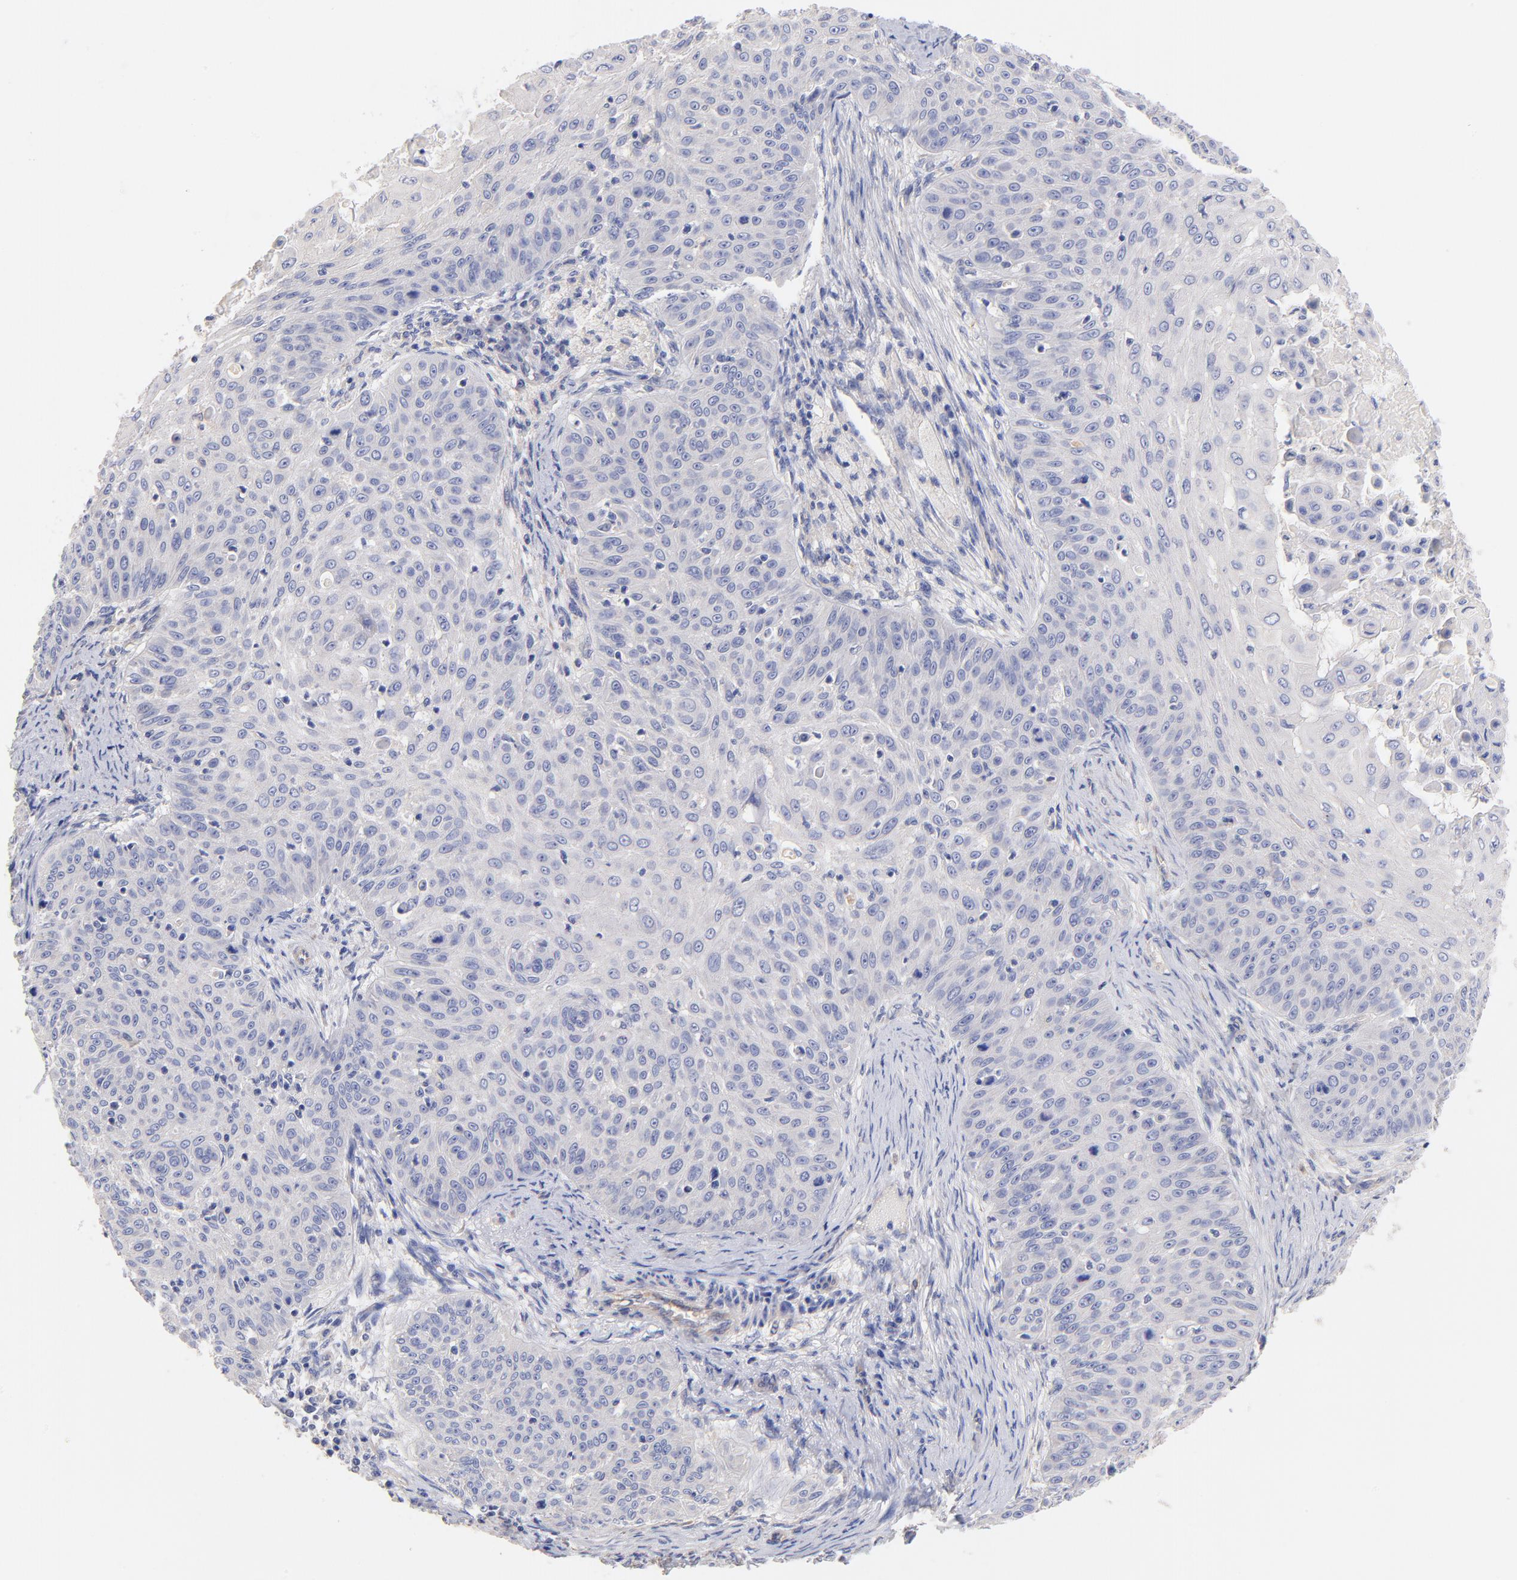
{"staining": {"intensity": "negative", "quantity": "none", "location": "none"}, "tissue": "skin cancer", "cell_type": "Tumor cells", "image_type": "cancer", "snomed": [{"axis": "morphology", "description": "Squamous cell carcinoma, NOS"}, {"axis": "topography", "description": "Skin"}], "caption": "Immunohistochemical staining of skin cancer (squamous cell carcinoma) shows no significant positivity in tumor cells.", "gene": "HS3ST1", "patient": {"sex": "male", "age": 82}}